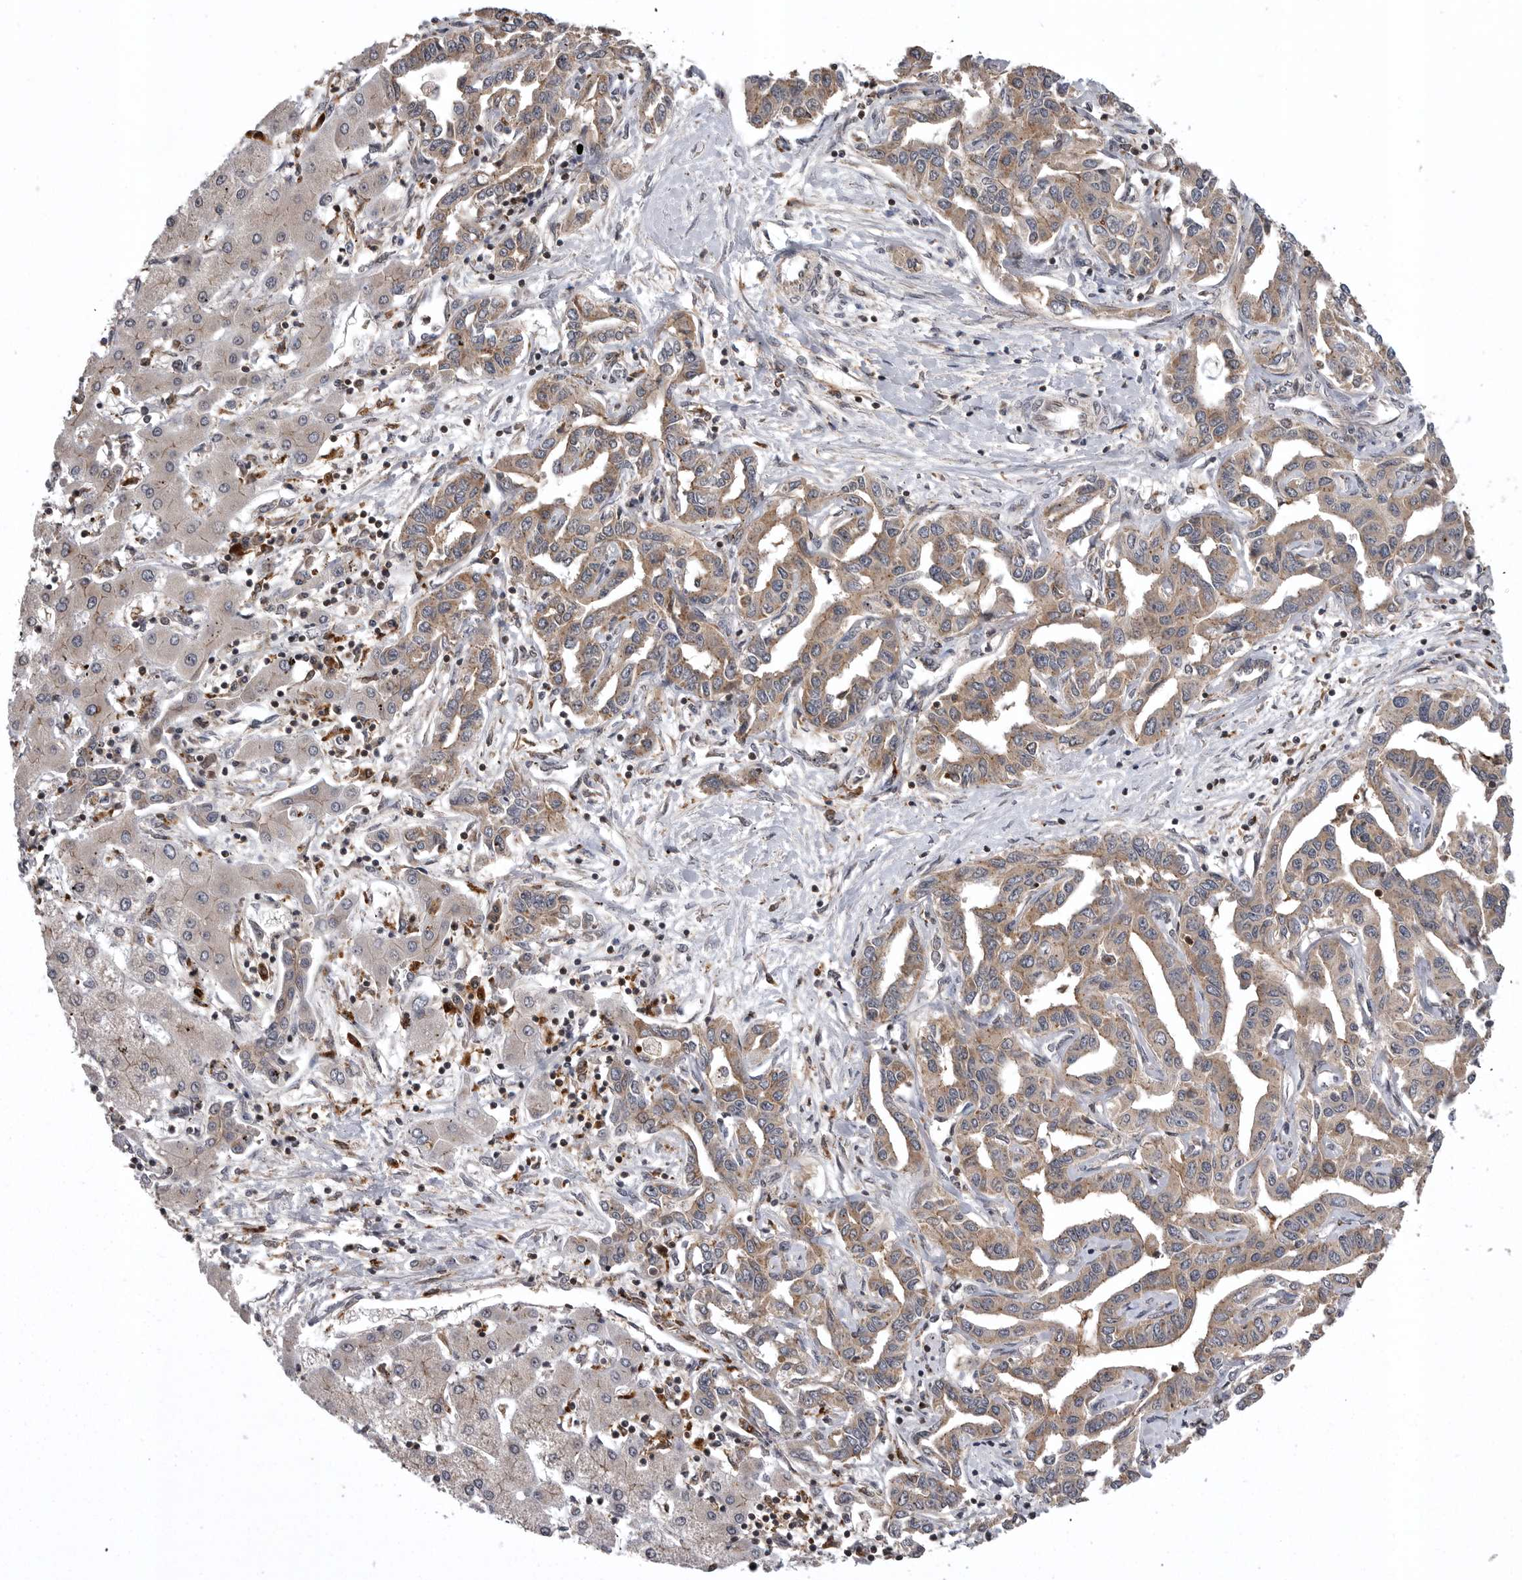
{"staining": {"intensity": "moderate", "quantity": ">75%", "location": "cytoplasmic/membranous"}, "tissue": "liver cancer", "cell_type": "Tumor cells", "image_type": "cancer", "snomed": [{"axis": "morphology", "description": "Cholangiocarcinoma"}, {"axis": "topography", "description": "Liver"}], "caption": "IHC photomicrograph of human liver cancer (cholangiocarcinoma) stained for a protein (brown), which displays medium levels of moderate cytoplasmic/membranous staining in about >75% of tumor cells.", "gene": "AOAH", "patient": {"sex": "male", "age": 59}}